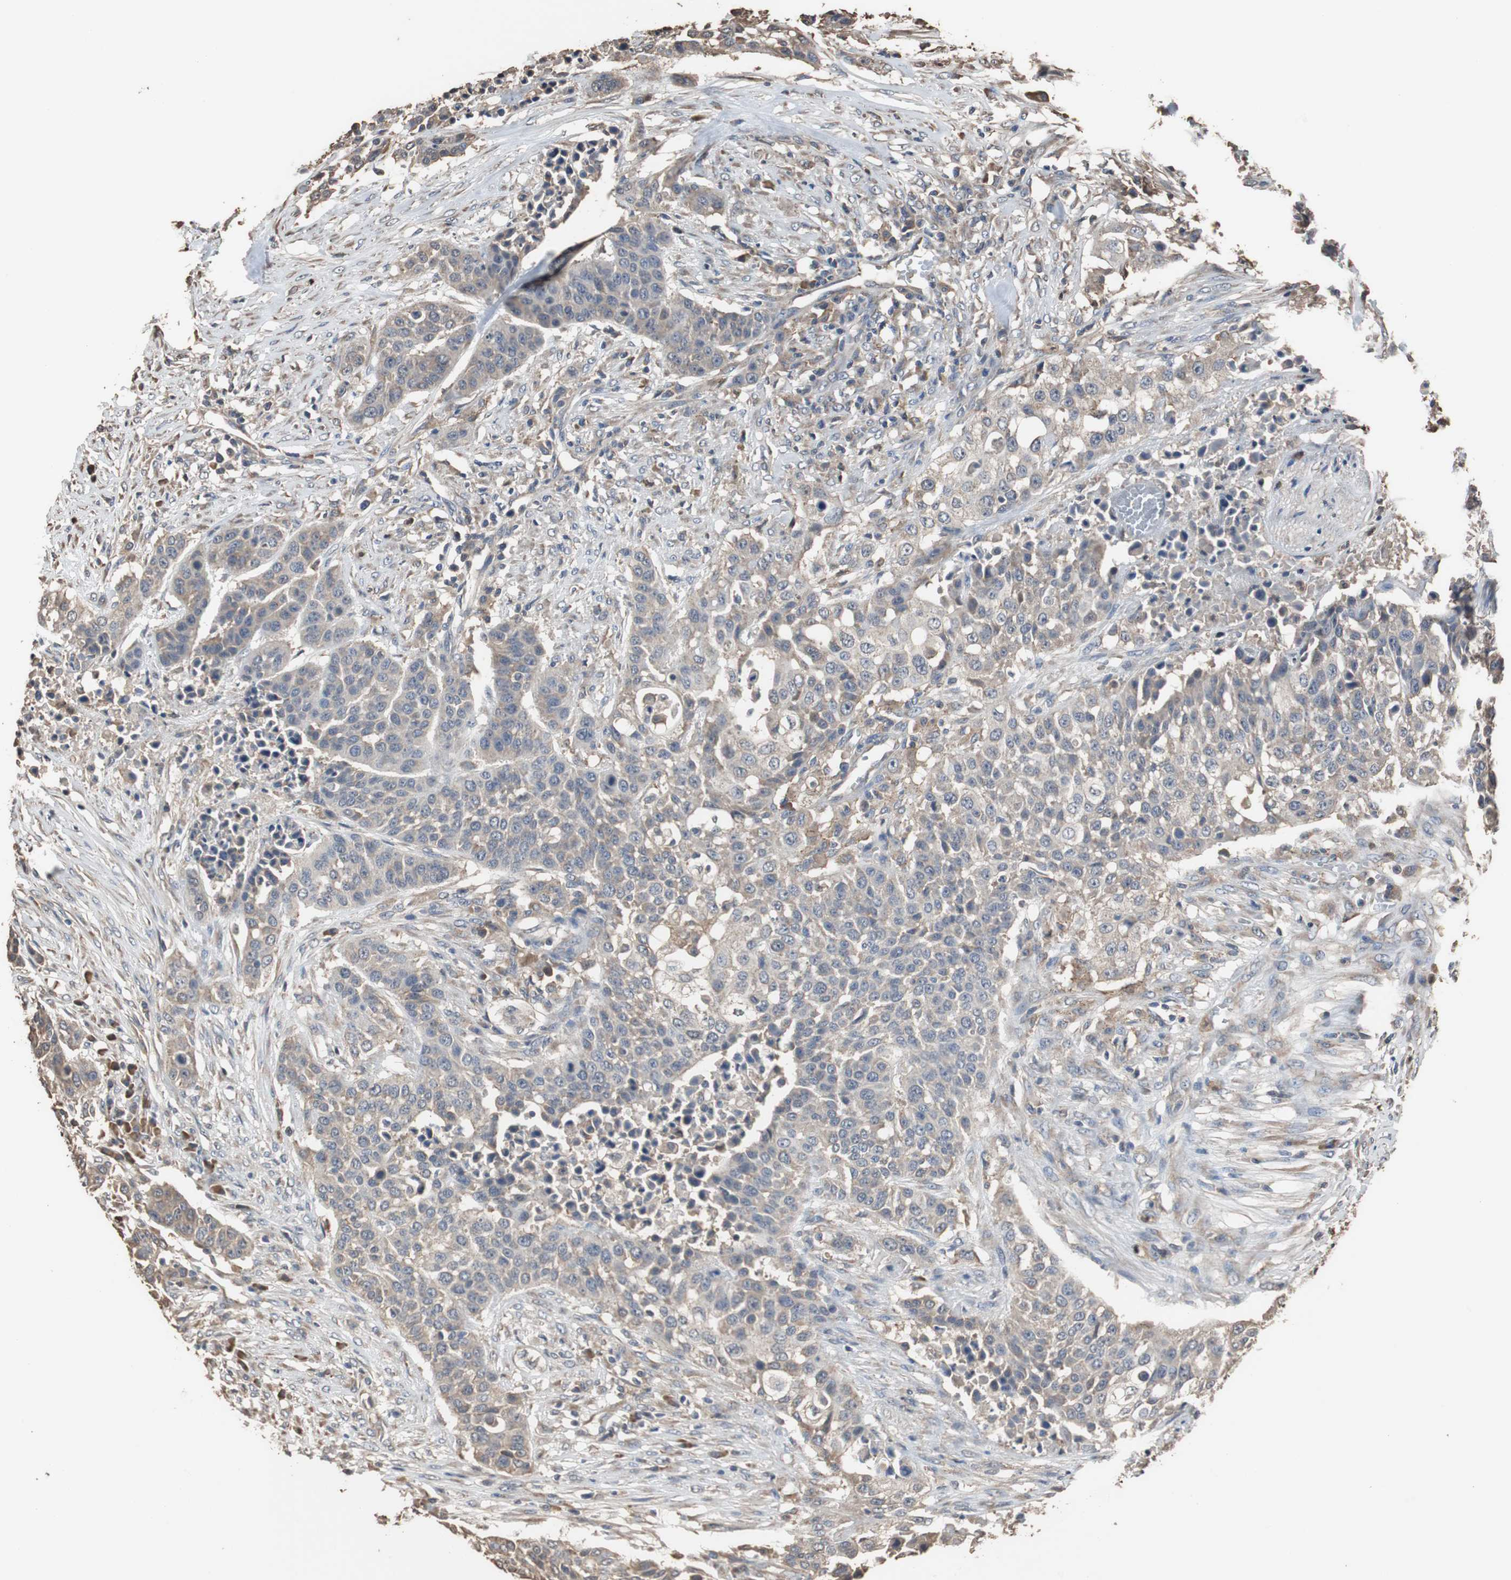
{"staining": {"intensity": "weak", "quantity": "25%-75%", "location": "cytoplasmic/membranous"}, "tissue": "urothelial cancer", "cell_type": "Tumor cells", "image_type": "cancer", "snomed": [{"axis": "morphology", "description": "Urothelial carcinoma, High grade"}, {"axis": "topography", "description": "Urinary bladder"}], "caption": "Urothelial cancer was stained to show a protein in brown. There is low levels of weak cytoplasmic/membranous expression in approximately 25%-75% of tumor cells. (DAB (3,3'-diaminobenzidine) = brown stain, brightfield microscopy at high magnification).", "gene": "SCIMP", "patient": {"sex": "male", "age": 74}}